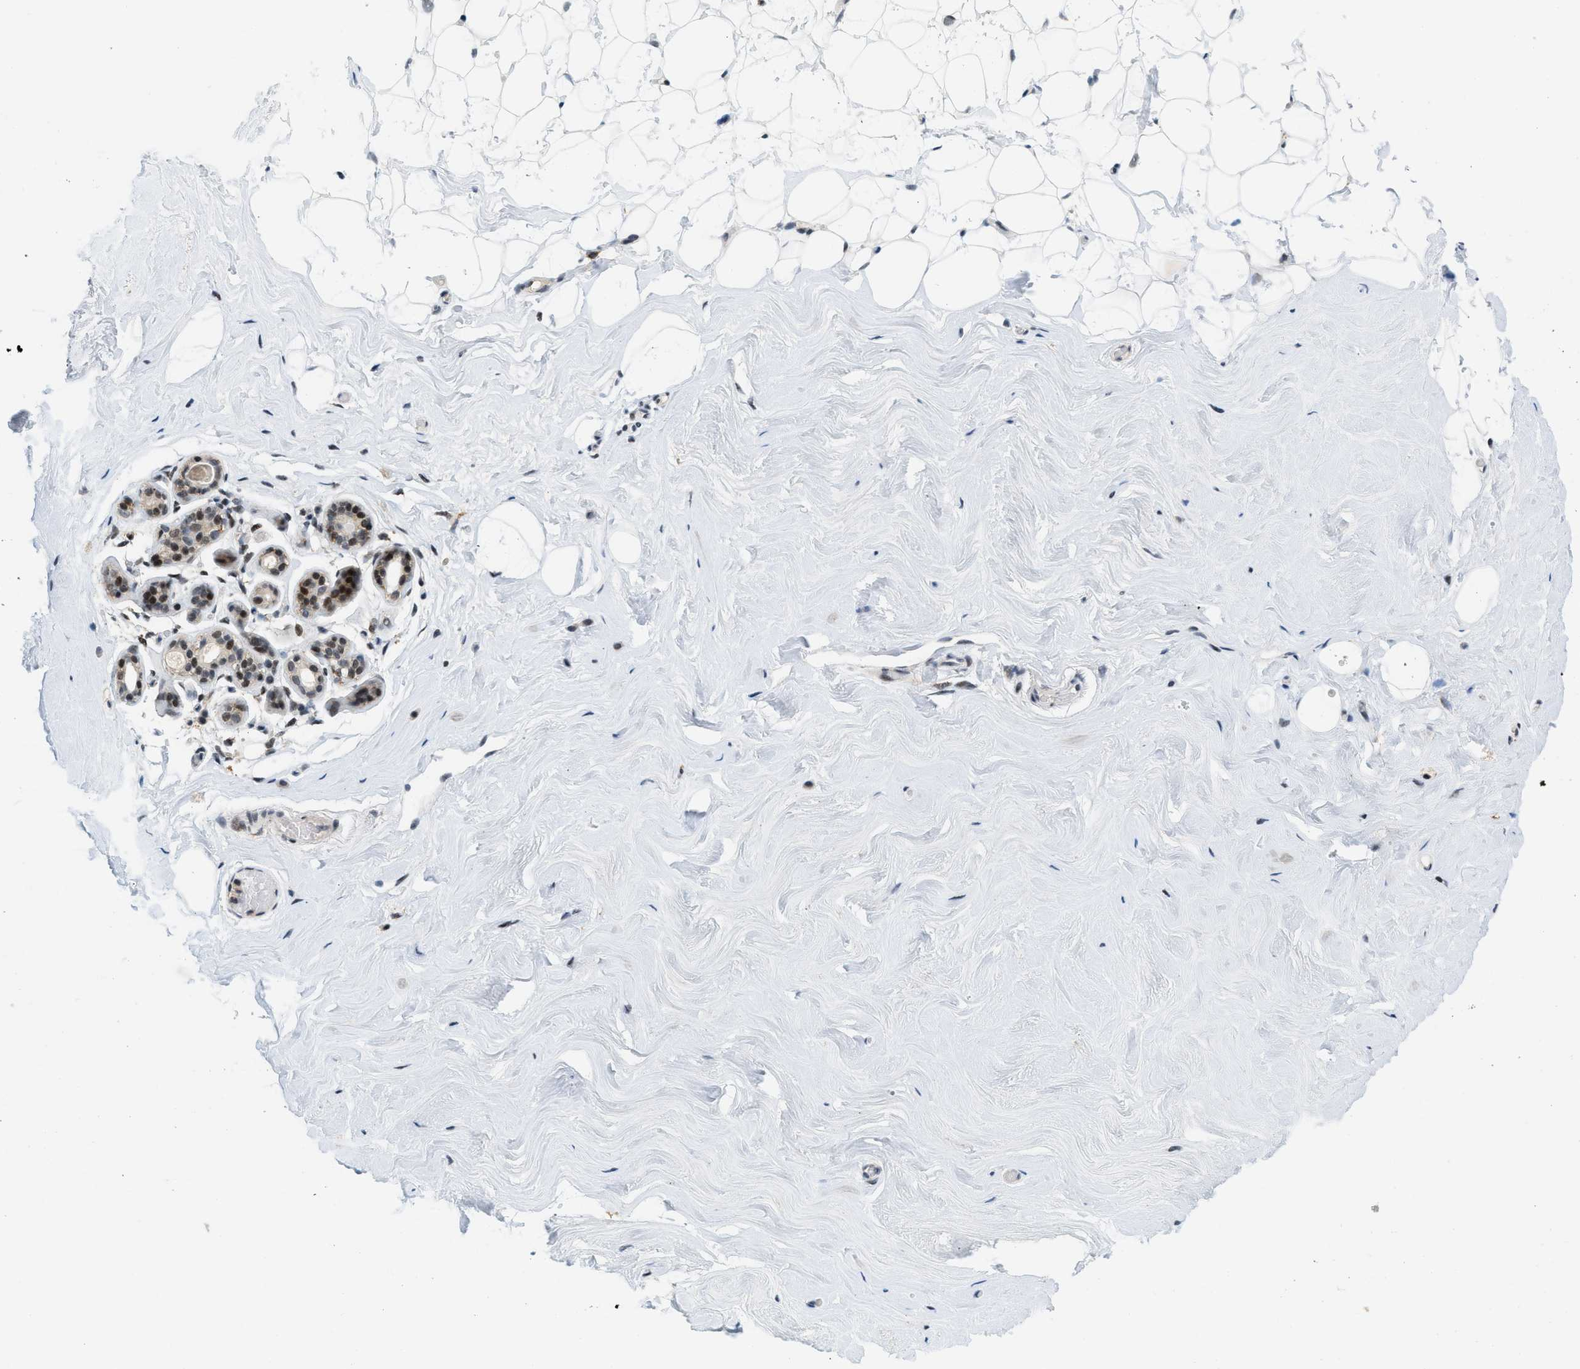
{"staining": {"intensity": "negative", "quantity": "none", "location": "none"}, "tissue": "breast", "cell_type": "Adipocytes", "image_type": "normal", "snomed": [{"axis": "morphology", "description": "Normal tissue, NOS"}, {"axis": "topography", "description": "Breast"}], "caption": "Micrograph shows no protein expression in adipocytes of unremarkable breast. Nuclei are stained in blue.", "gene": "ING1", "patient": {"sex": "female", "age": 75}}